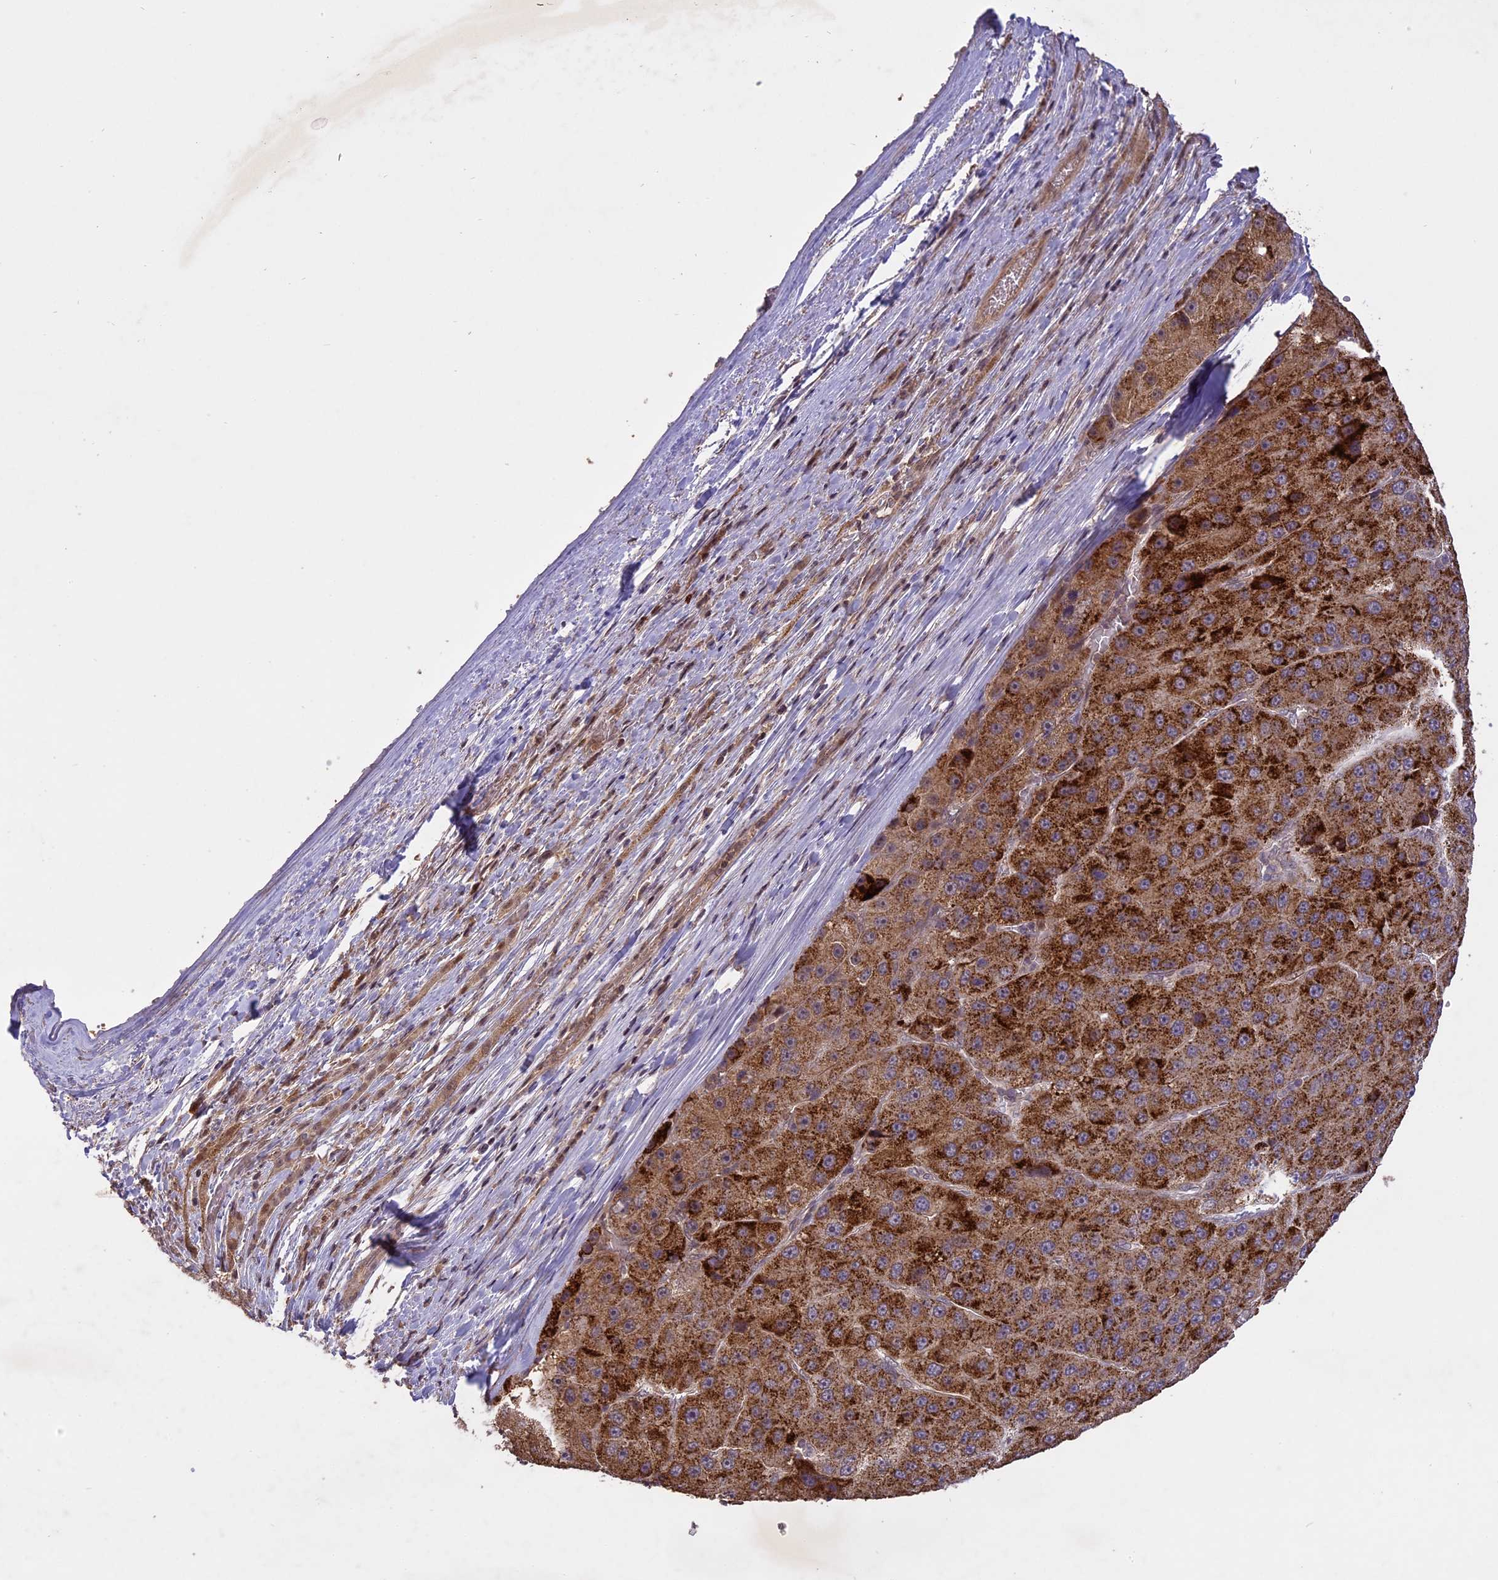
{"staining": {"intensity": "strong", "quantity": ">75%", "location": "cytoplasmic/membranous"}, "tissue": "liver cancer", "cell_type": "Tumor cells", "image_type": "cancer", "snomed": [{"axis": "morphology", "description": "Carcinoma, Hepatocellular, NOS"}, {"axis": "topography", "description": "Liver"}], "caption": "The photomicrograph reveals immunohistochemical staining of hepatocellular carcinoma (liver). There is strong cytoplasmic/membranous expression is identified in about >75% of tumor cells.", "gene": "TIGD7", "patient": {"sex": "female", "age": 73}}